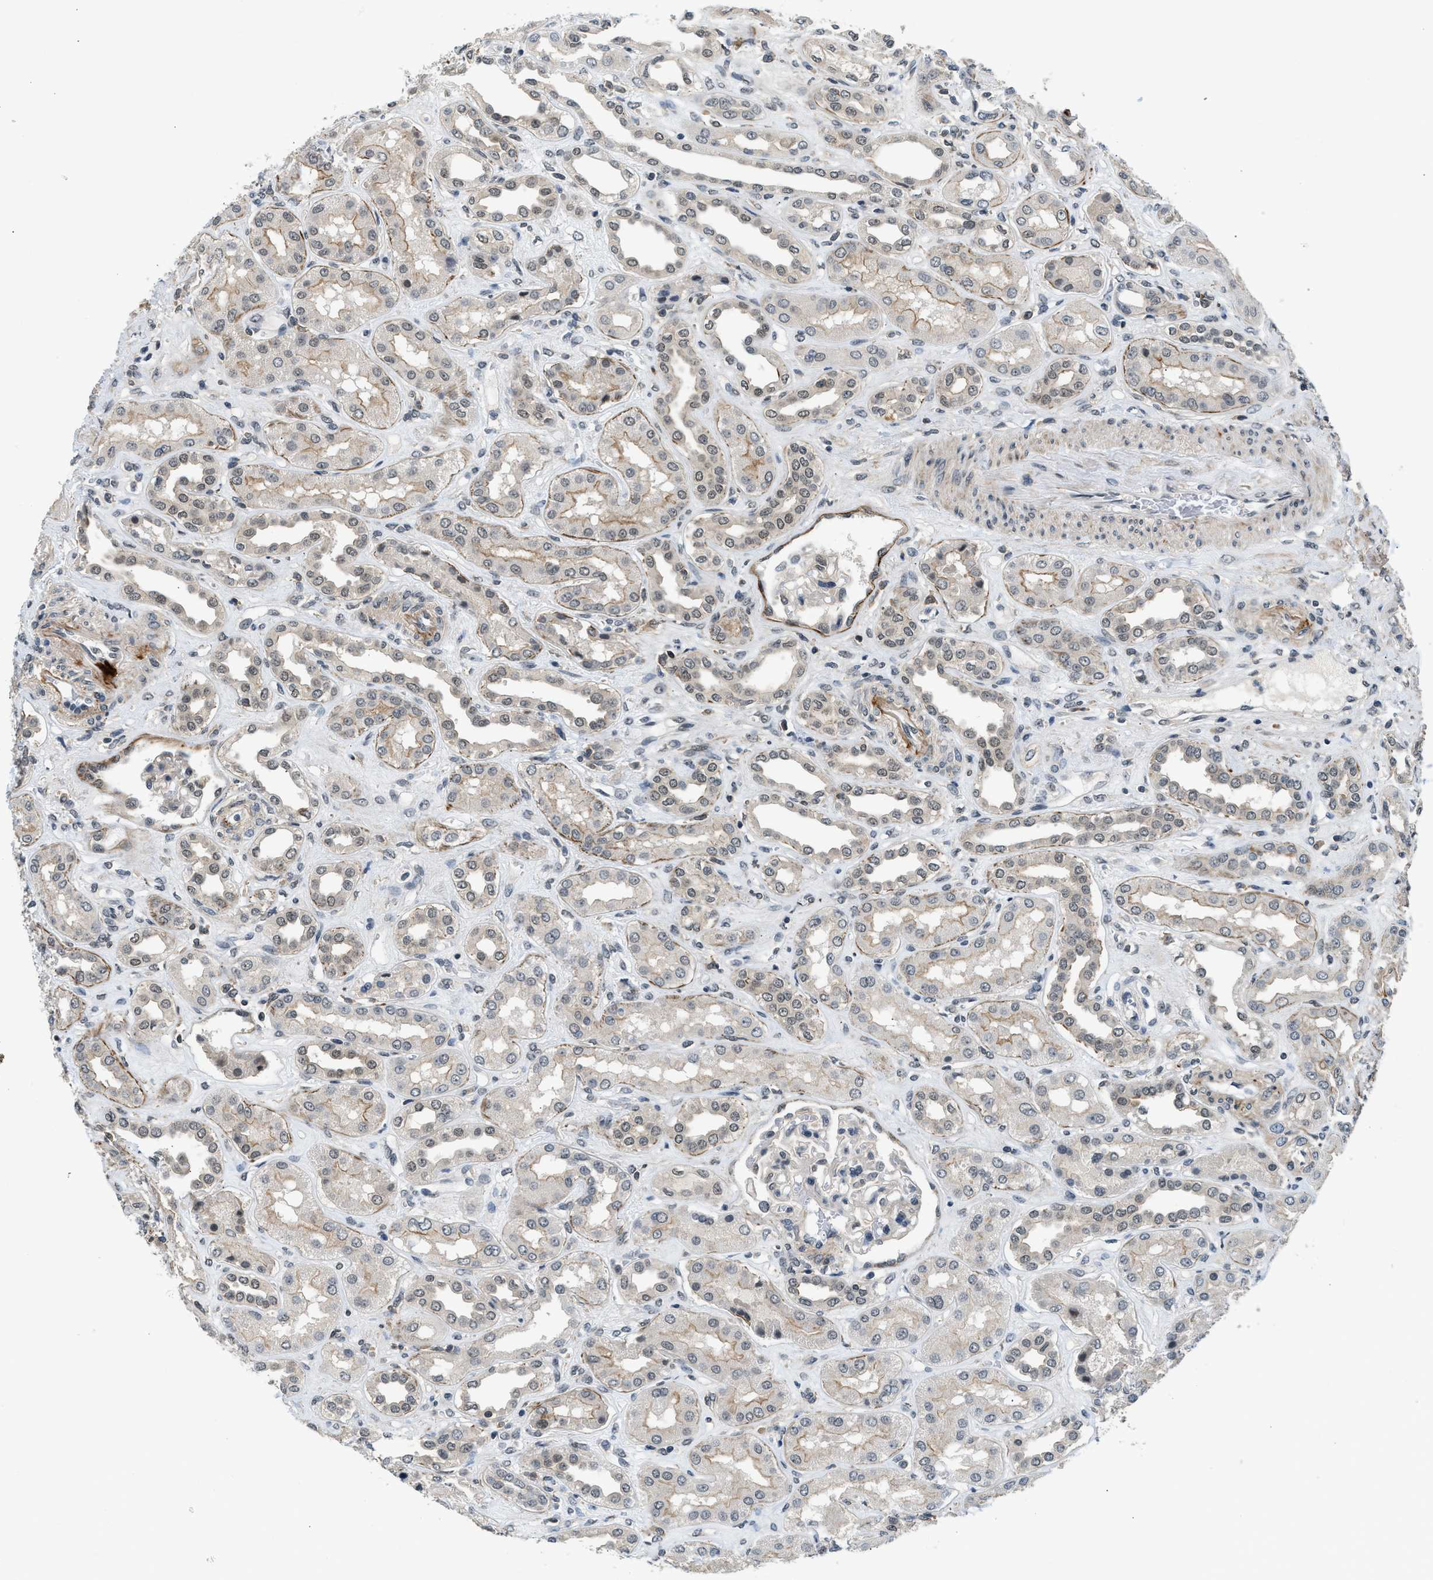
{"staining": {"intensity": "negative", "quantity": "none", "location": "none"}, "tissue": "kidney", "cell_type": "Cells in glomeruli", "image_type": "normal", "snomed": [{"axis": "morphology", "description": "Normal tissue, NOS"}, {"axis": "topography", "description": "Kidney"}], "caption": "Image shows no significant protein positivity in cells in glomeruli of normal kidney. (DAB (3,3'-diaminobenzidine) IHC with hematoxylin counter stain).", "gene": "MTMR1", "patient": {"sex": "male", "age": 59}}